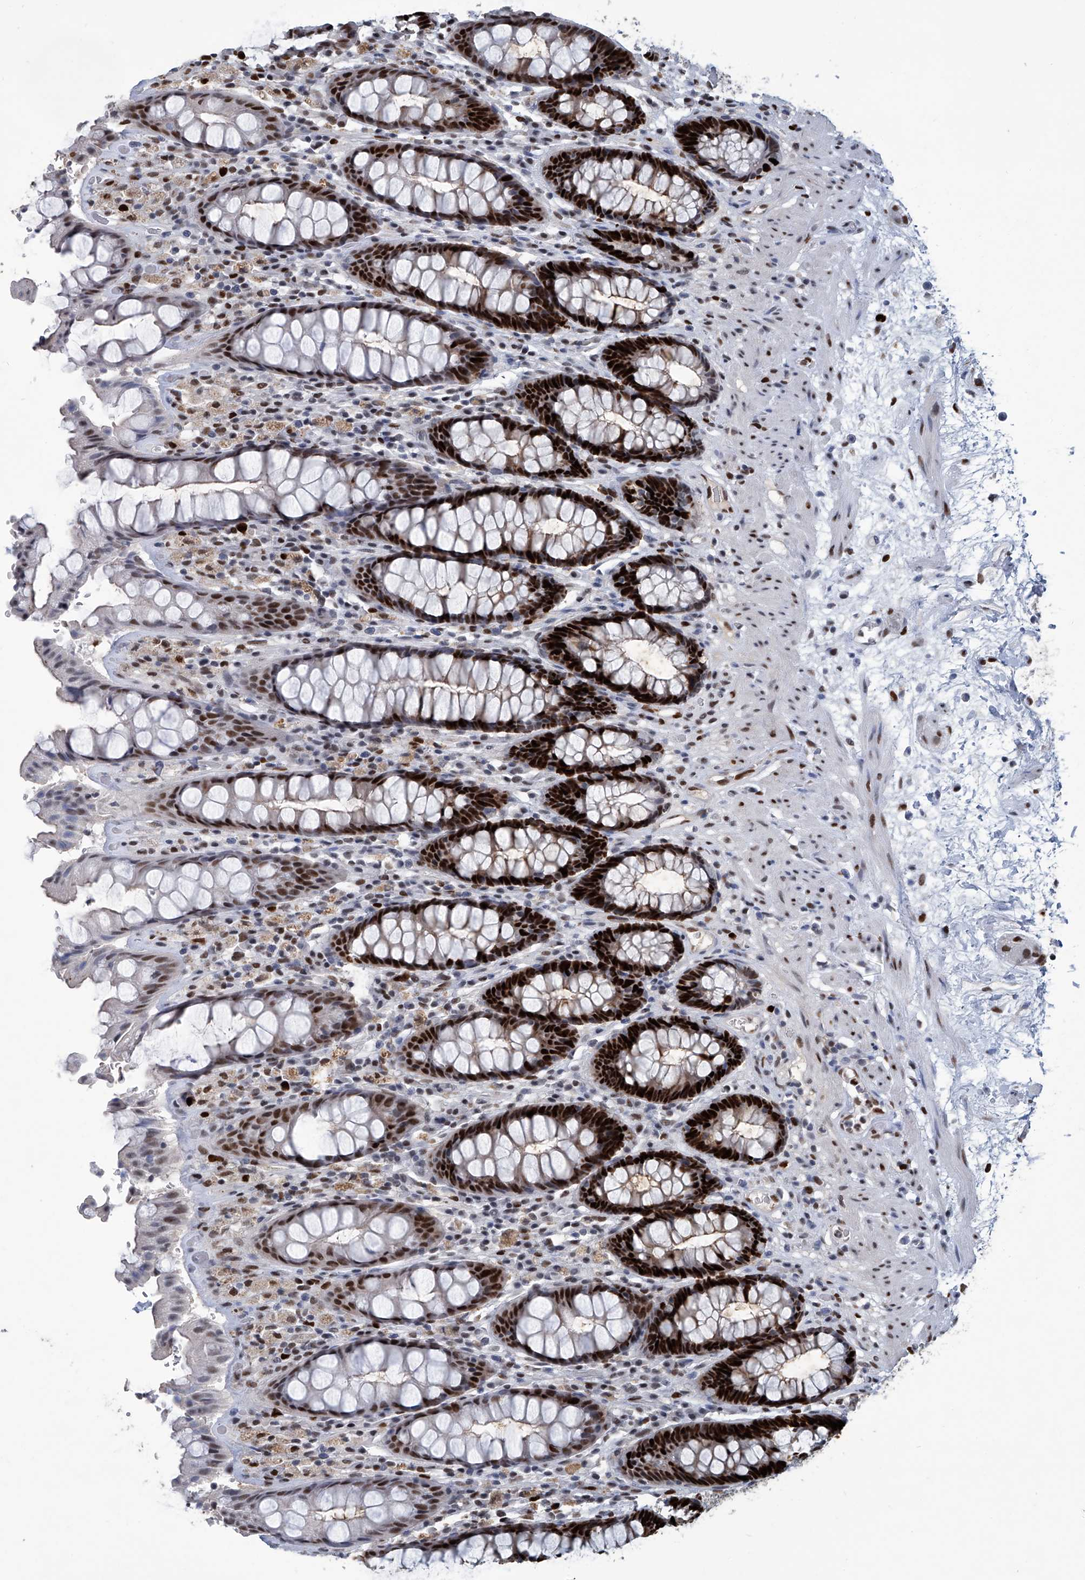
{"staining": {"intensity": "strong", "quantity": "25%-75%", "location": "nuclear"}, "tissue": "rectum", "cell_type": "Glandular cells", "image_type": "normal", "snomed": [{"axis": "morphology", "description": "Normal tissue, NOS"}, {"axis": "topography", "description": "Rectum"}], "caption": "Rectum stained with DAB immunohistochemistry shows high levels of strong nuclear staining in about 25%-75% of glandular cells.", "gene": "PCNA", "patient": {"sex": "male", "age": 64}}